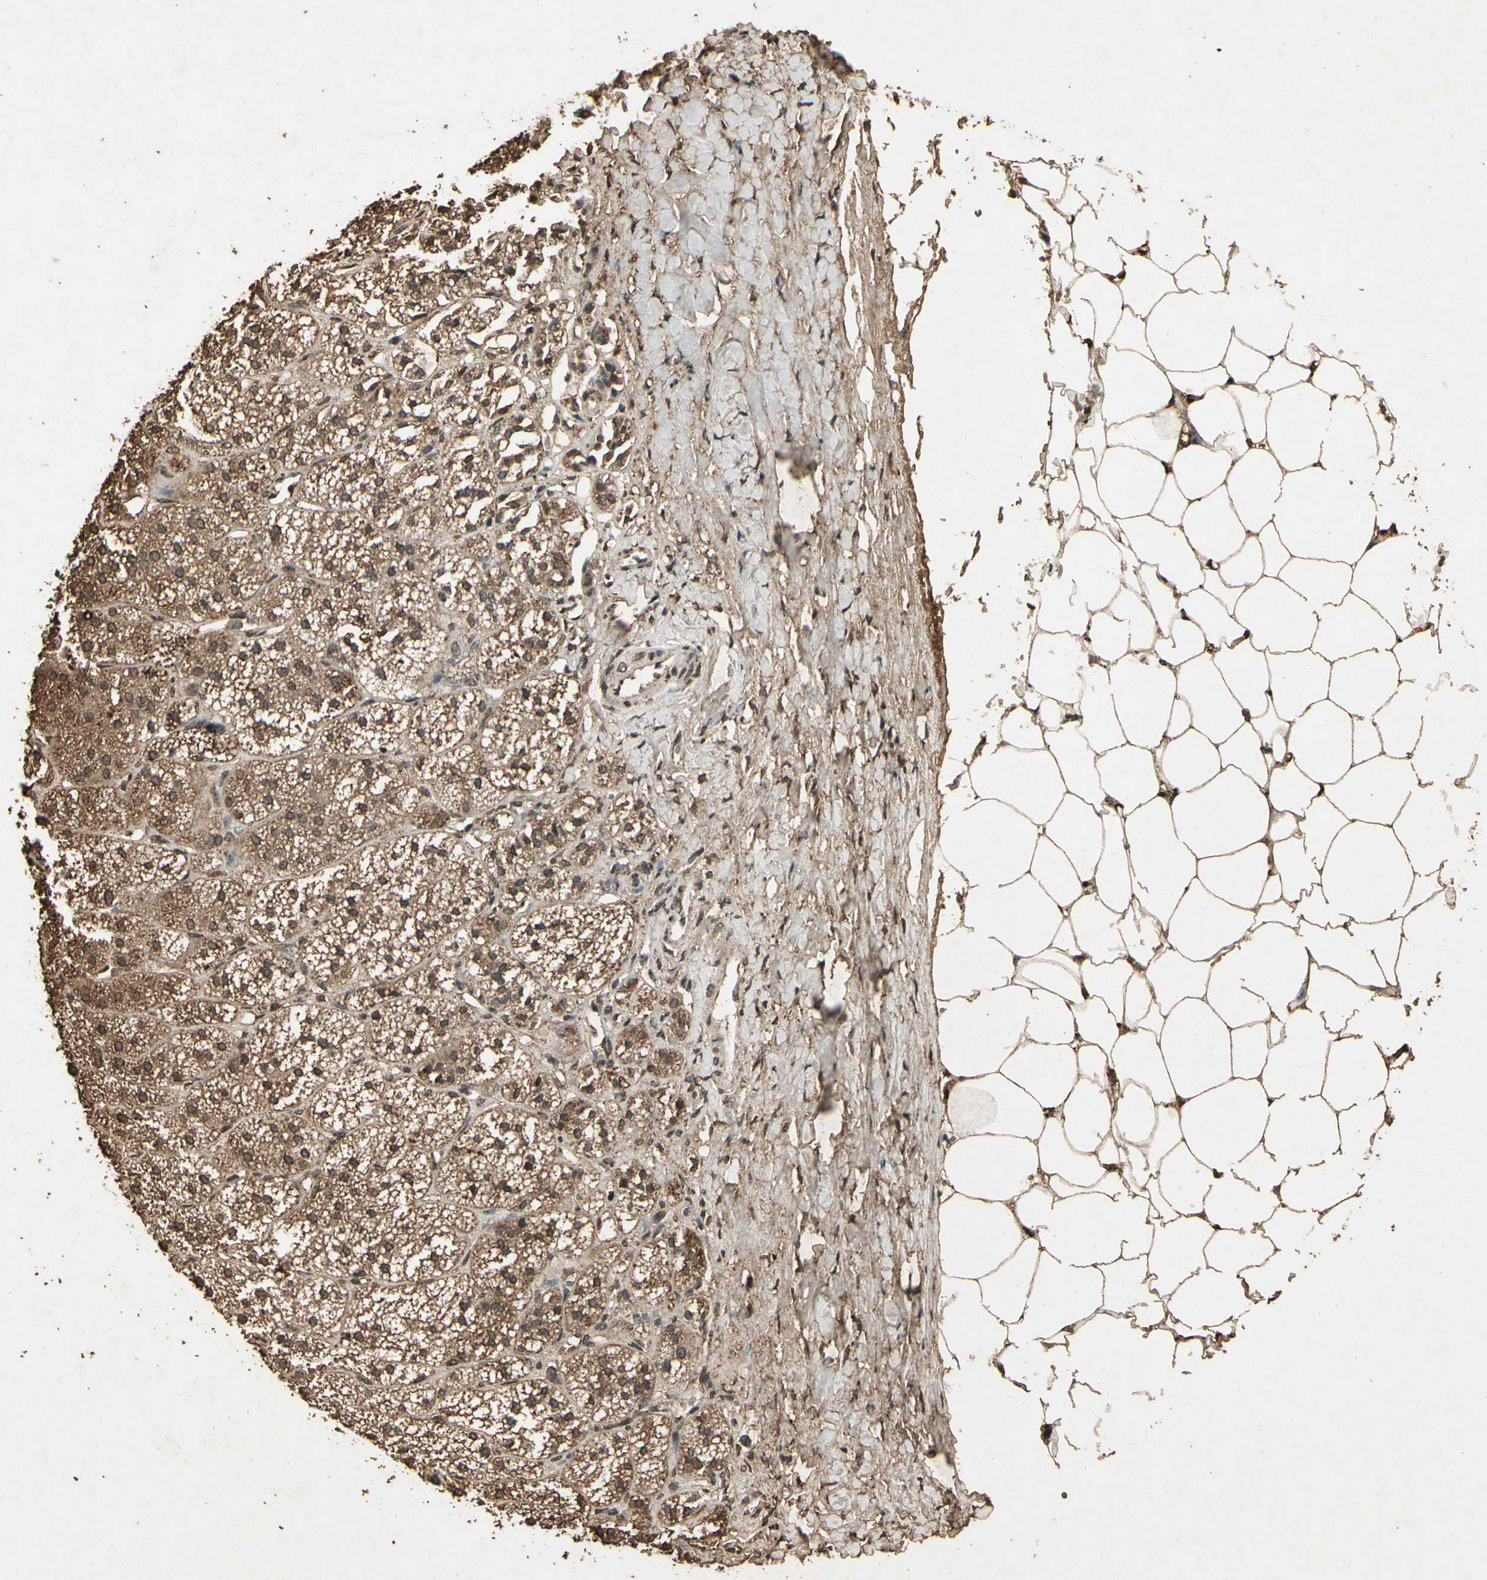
{"staining": {"intensity": "strong", "quantity": ">75%", "location": "cytoplasmic/membranous"}, "tissue": "adrenal gland", "cell_type": "Glandular cells", "image_type": "normal", "snomed": [{"axis": "morphology", "description": "Normal tissue, NOS"}, {"axis": "topography", "description": "Adrenal gland"}], "caption": "The immunohistochemical stain labels strong cytoplasmic/membranous expression in glandular cells of unremarkable adrenal gland. Nuclei are stained in blue.", "gene": "GC", "patient": {"sex": "female", "age": 71}}